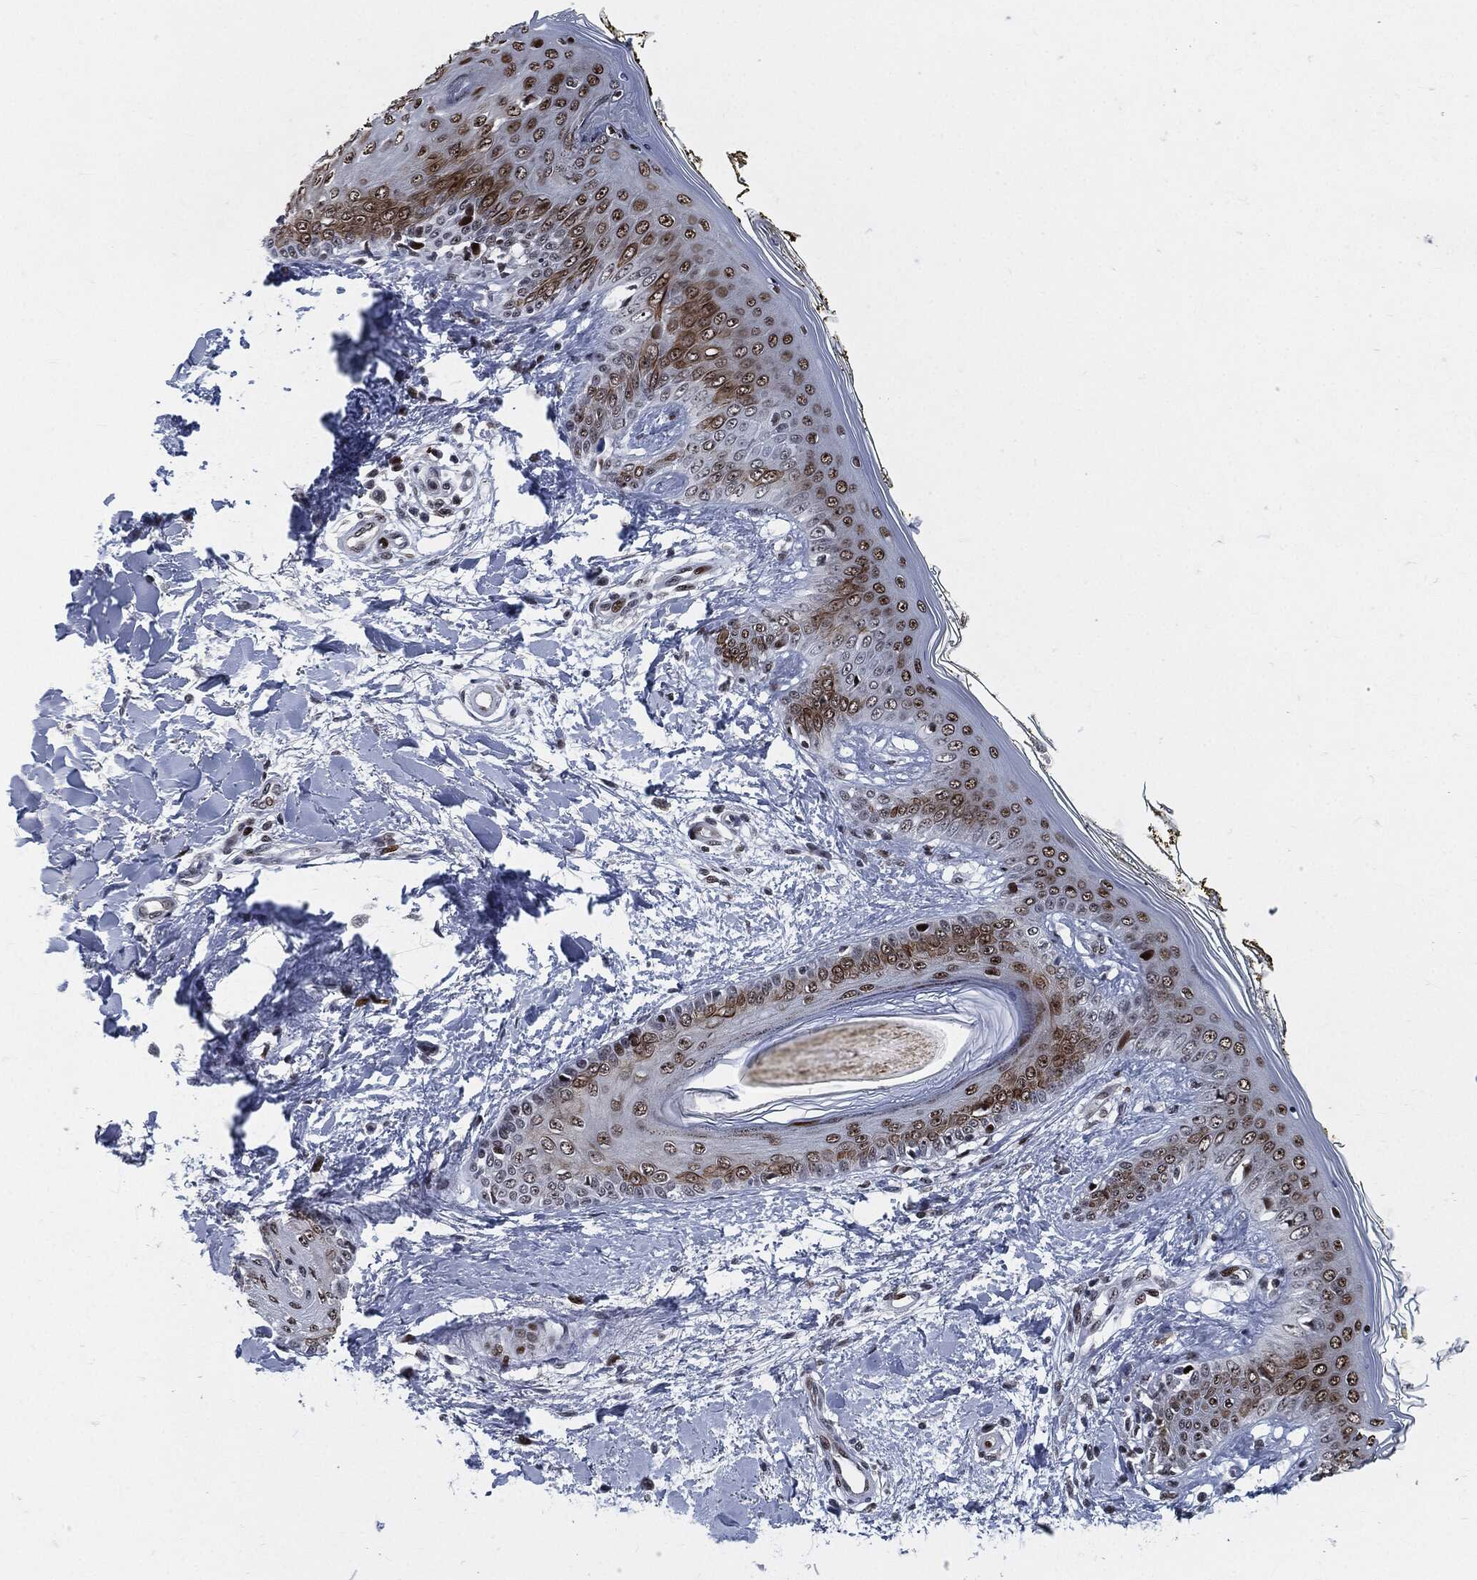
{"staining": {"intensity": "strong", "quantity": "25%-75%", "location": "cytoplasmic/membranous,nuclear"}, "tissue": "skin", "cell_type": "Fibroblasts", "image_type": "normal", "snomed": [{"axis": "morphology", "description": "Normal tissue, NOS"}, {"axis": "morphology", "description": "Malignant melanoma, NOS"}, {"axis": "topography", "description": "Skin"}], "caption": "Fibroblasts display high levels of strong cytoplasmic/membranous,nuclear staining in approximately 25%-75% of cells in unremarkable skin.", "gene": "AKT2", "patient": {"sex": "female", "age": 34}}